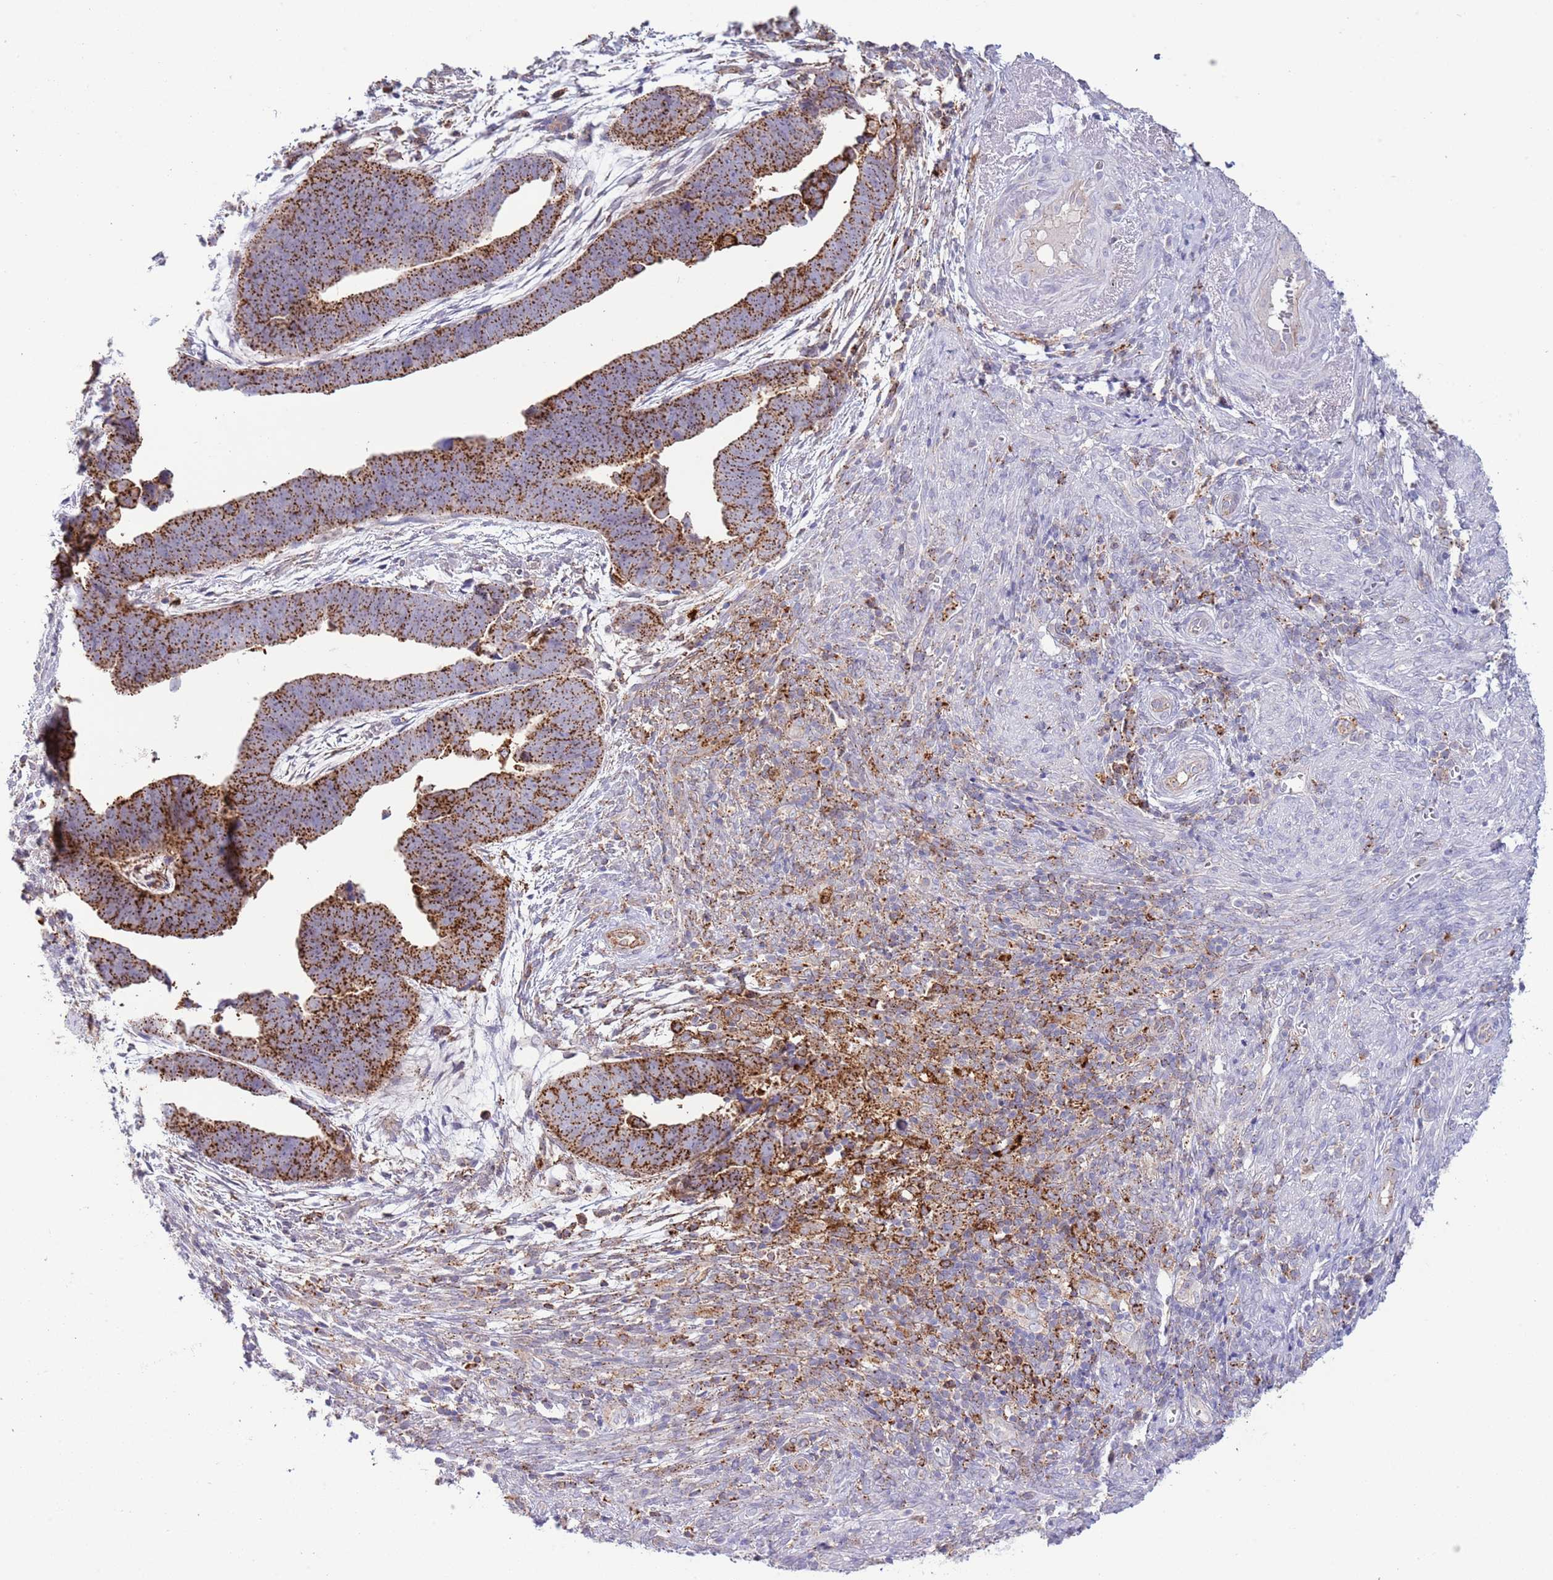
{"staining": {"intensity": "strong", "quantity": "25%-75%", "location": "cytoplasmic/membranous"}, "tissue": "endometrial cancer", "cell_type": "Tumor cells", "image_type": "cancer", "snomed": [{"axis": "morphology", "description": "Adenocarcinoma, NOS"}, {"axis": "topography", "description": "Endometrium"}], "caption": "DAB (3,3'-diaminobenzidine) immunohistochemical staining of adenocarcinoma (endometrial) demonstrates strong cytoplasmic/membranous protein staining in about 25%-75% of tumor cells.", "gene": "ABHD17A", "patient": {"sex": "female", "age": 75}}